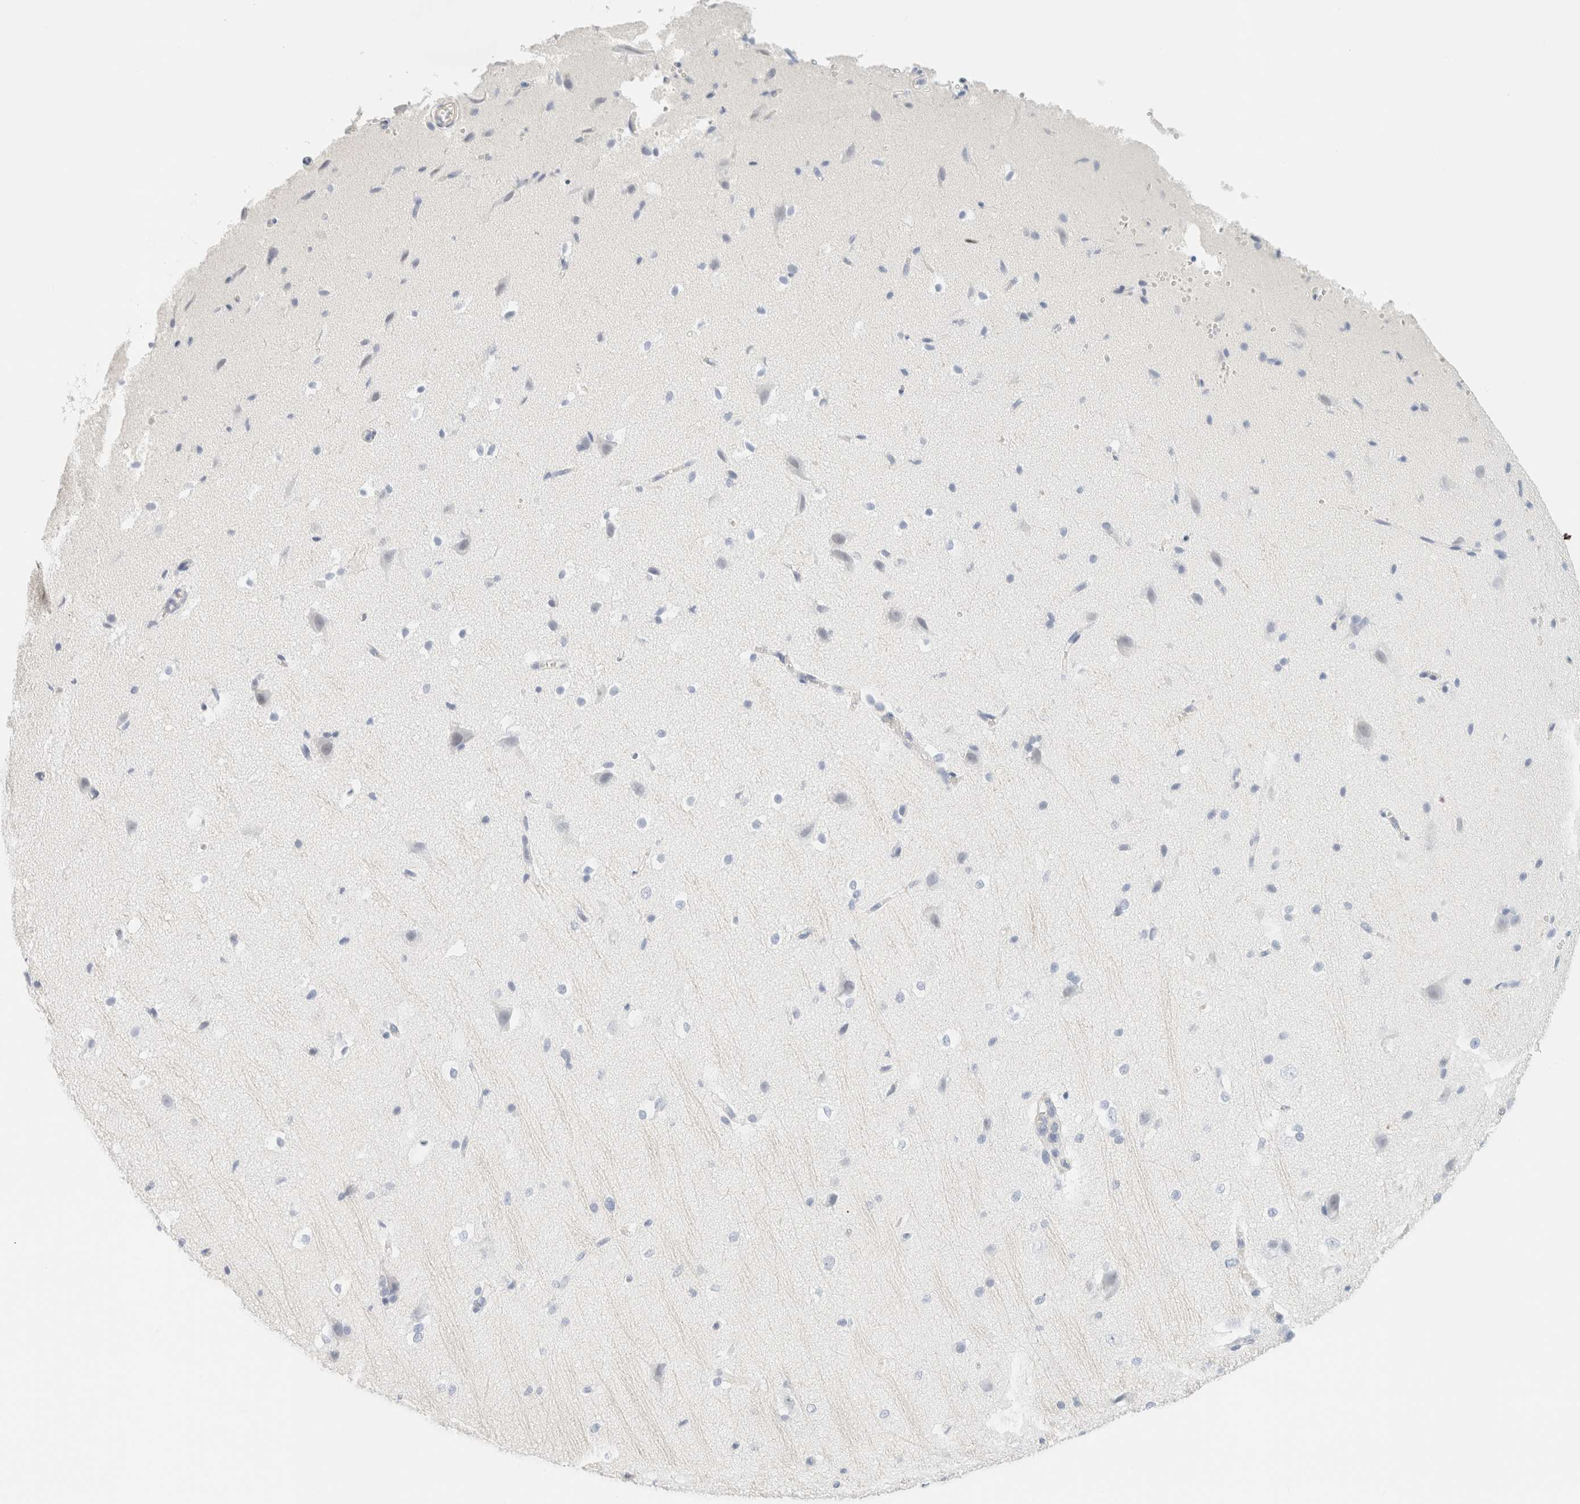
{"staining": {"intensity": "negative", "quantity": "none", "location": "none"}, "tissue": "cerebral cortex", "cell_type": "Endothelial cells", "image_type": "normal", "snomed": [{"axis": "morphology", "description": "Normal tissue, NOS"}, {"axis": "morphology", "description": "Developmental malformation"}, {"axis": "topography", "description": "Cerebral cortex"}], "caption": "High power microscopy image of an immunohistochemistry (IHC) photomicrograph of benign cerebral cortex, revealing no significant expression in endothelial cells.", "gene": "IKZF3", "patient": {"sex": "female", "age": 30}}